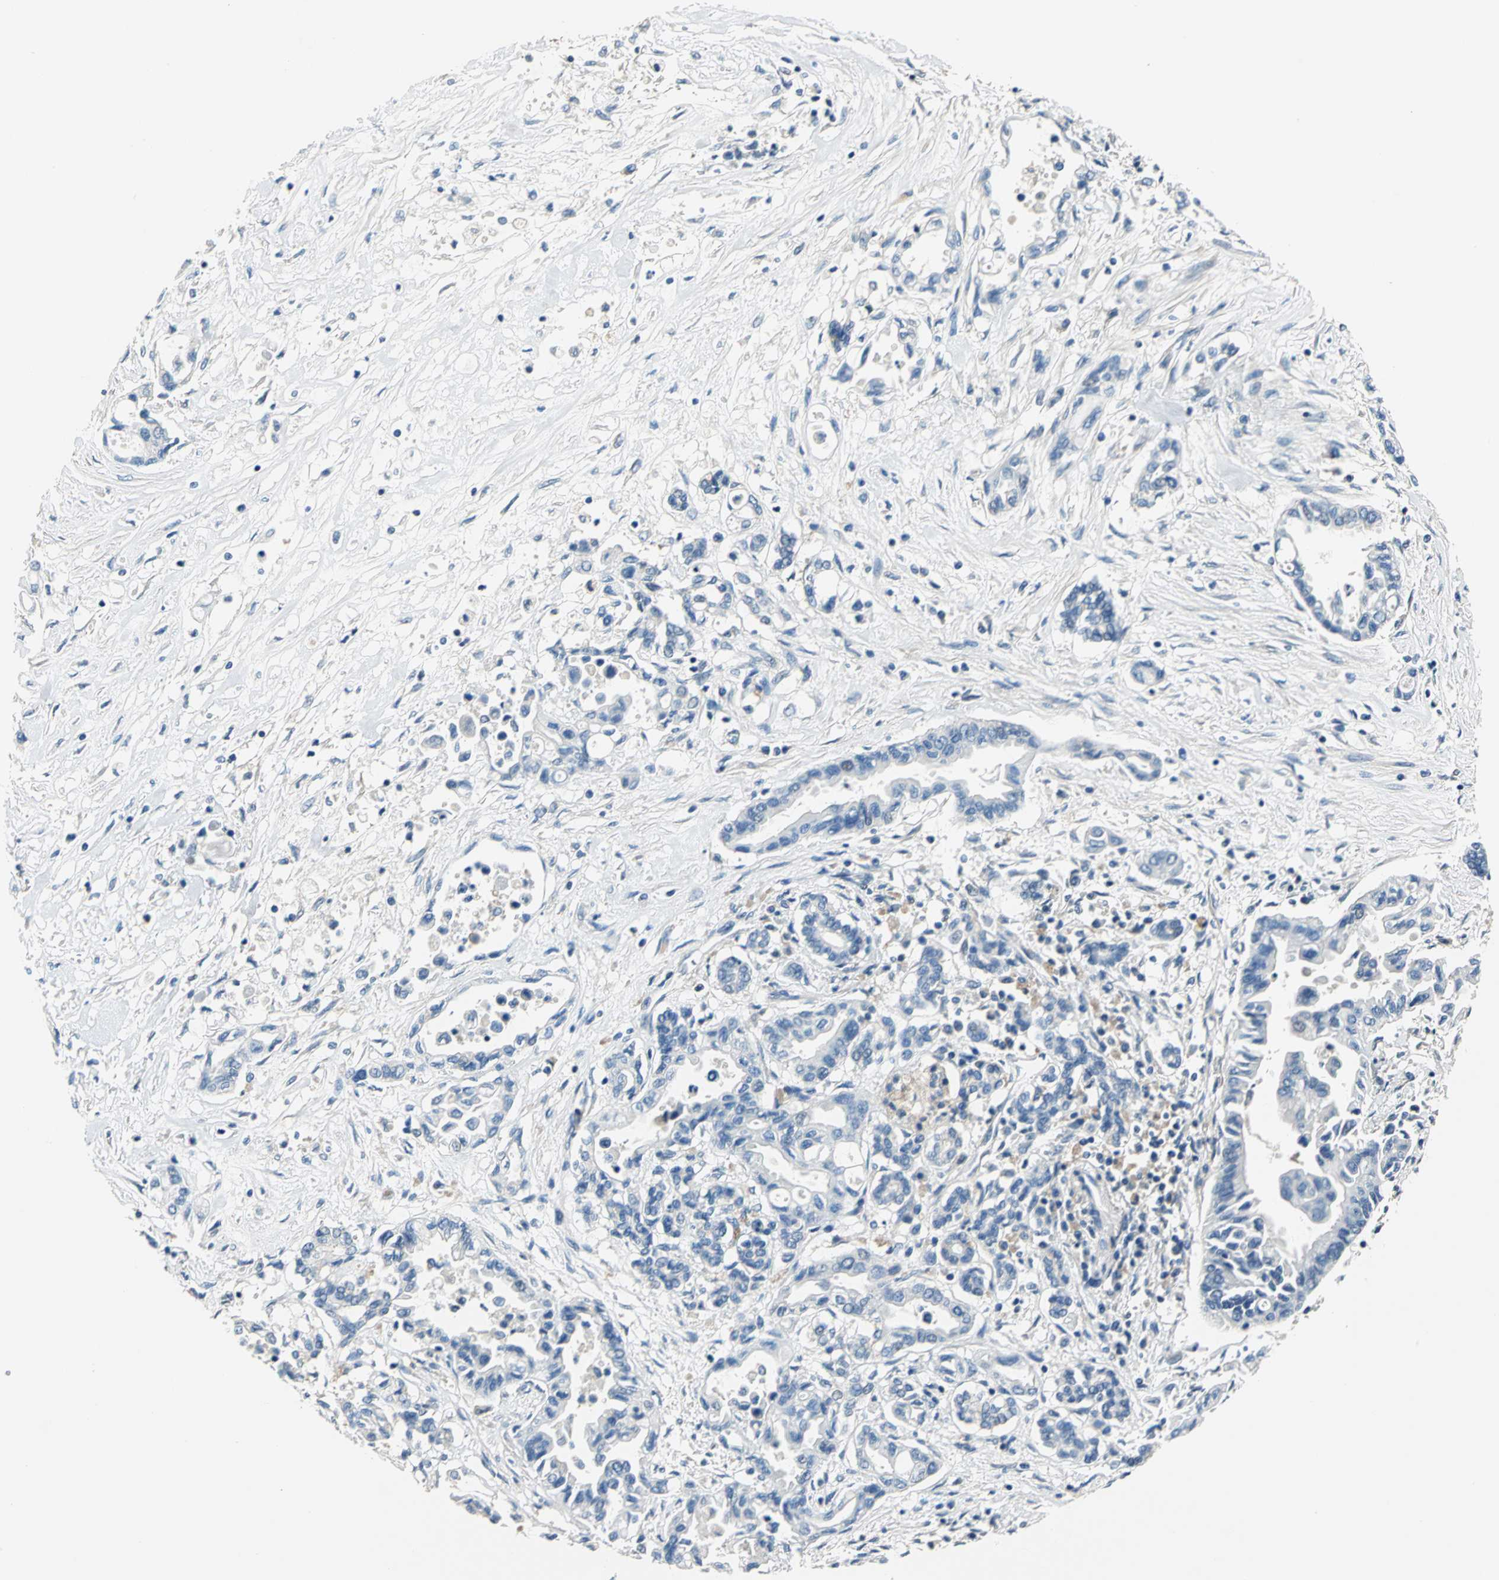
{"staining": {"intensity": "negative", "quantity": "none", "location": "none"}, "tissue": "pancreatic cancer", "cell_type": "Tumor cells", "image_type": "cancer", "snomed": [{"axis": "morphology", "description": "Adenocarcinoma, NOS"}, {"axis": "topography", "description": "Pancreas"}], "caption": "Protein analysis of pancreatic cancer reveals no significant positivity in tumor cells. (DAB immunohistochemistry with hematoxylin counter stain).", "gene": "DDX3Y", "patient": {"sex": "female", "age": 57}}